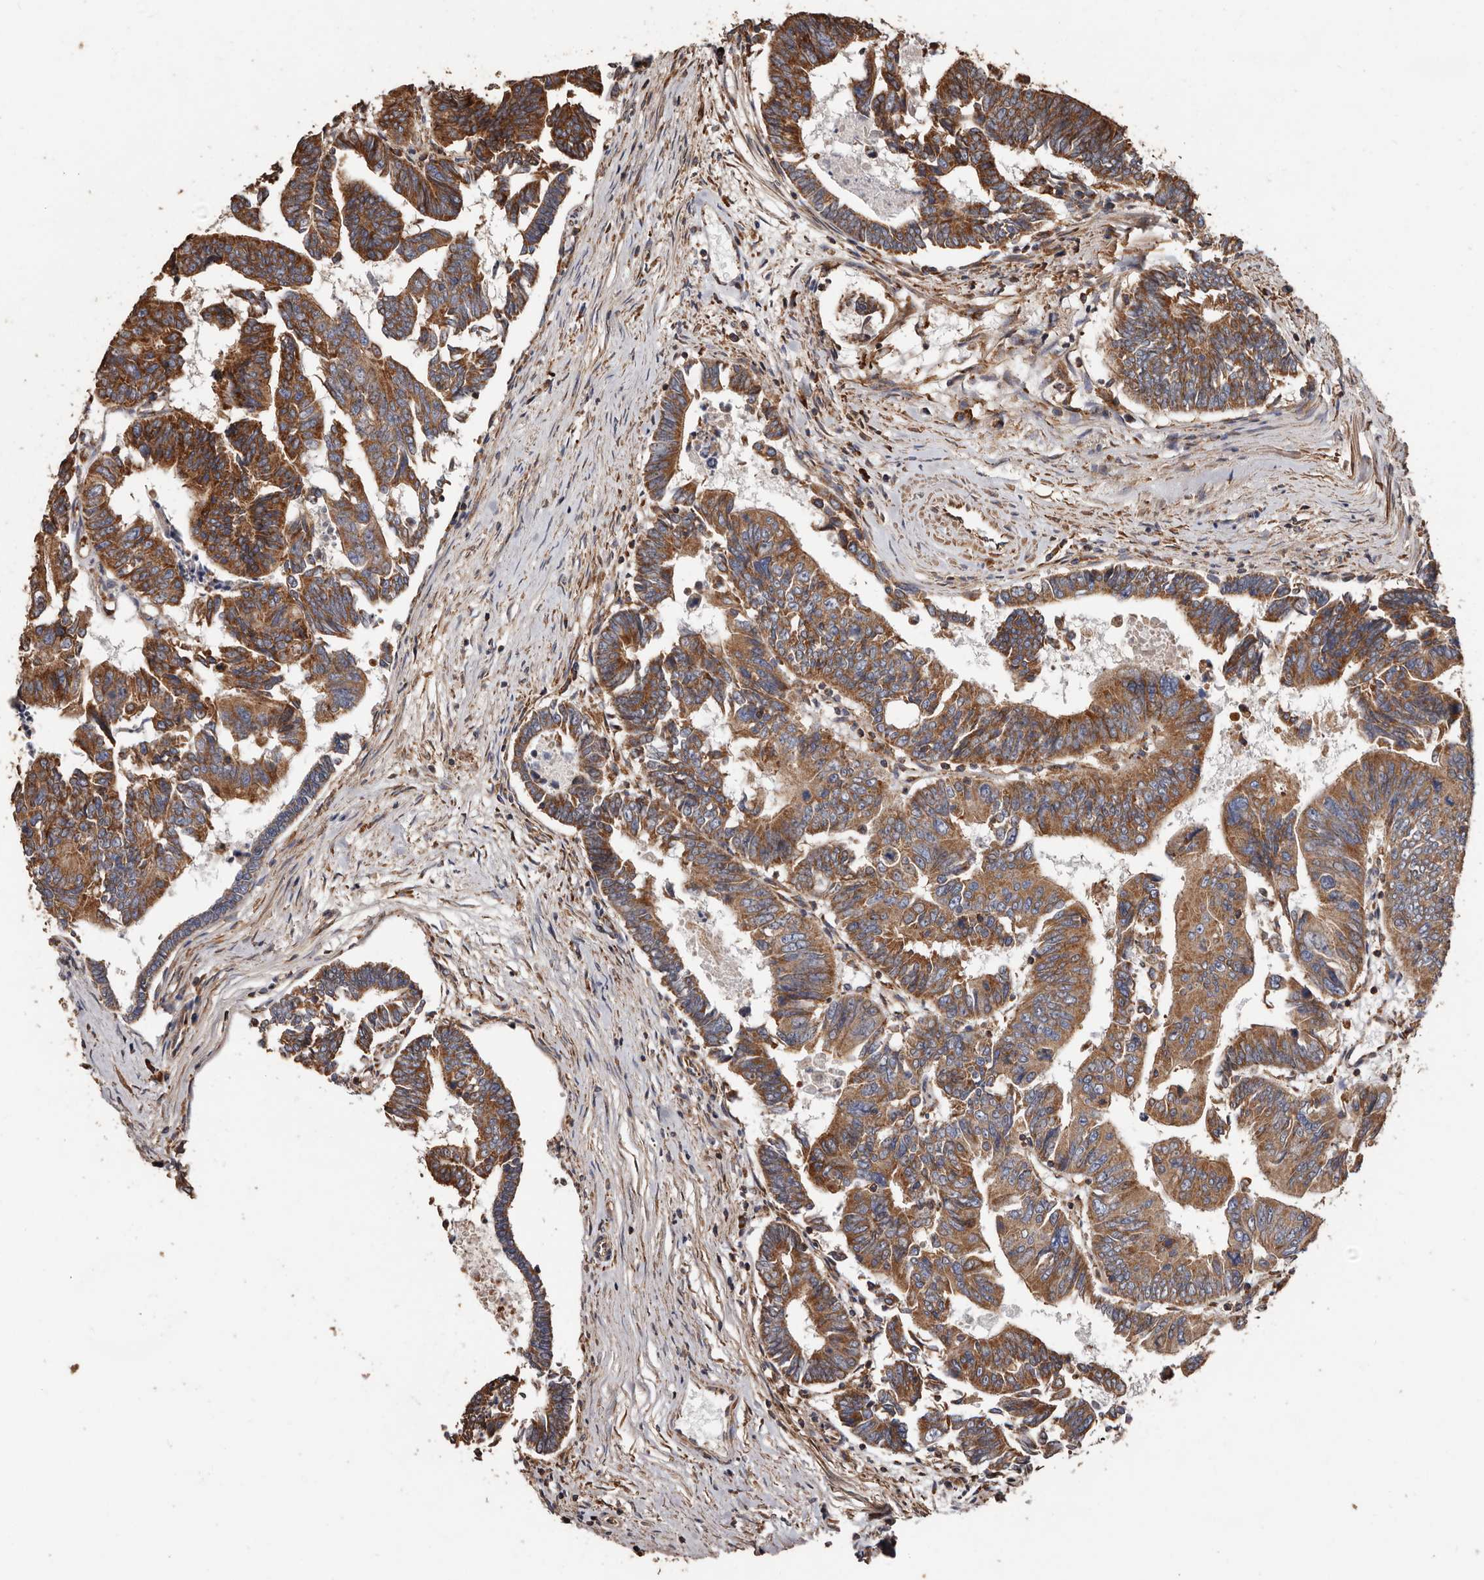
{"staining": {"intensity": "moderate", "quantity": ">75%", "location": "cytoplasmic/membranous"}, "tissue": "colorectal cancer", "cell_type": "Tumor cells", "image_type": "cancer", "snomed": [{"axis": "morphology", "description": "Adenocarcinoma, NOS"}, {"axis": "topography", "description": "Rectum"}], "caption": "DAB (3,3'-diaminobenzidine) immunohistochemical staining of human adenocarcinoma (colorectal) displays moderate cytoplasmic/membranous protein positivity in about >75% of tumor cells. (IHC, brightfield microscopy, high magnification).", "gene": "OSGIN2", "patient": {"sex": "female", "age": 65}}